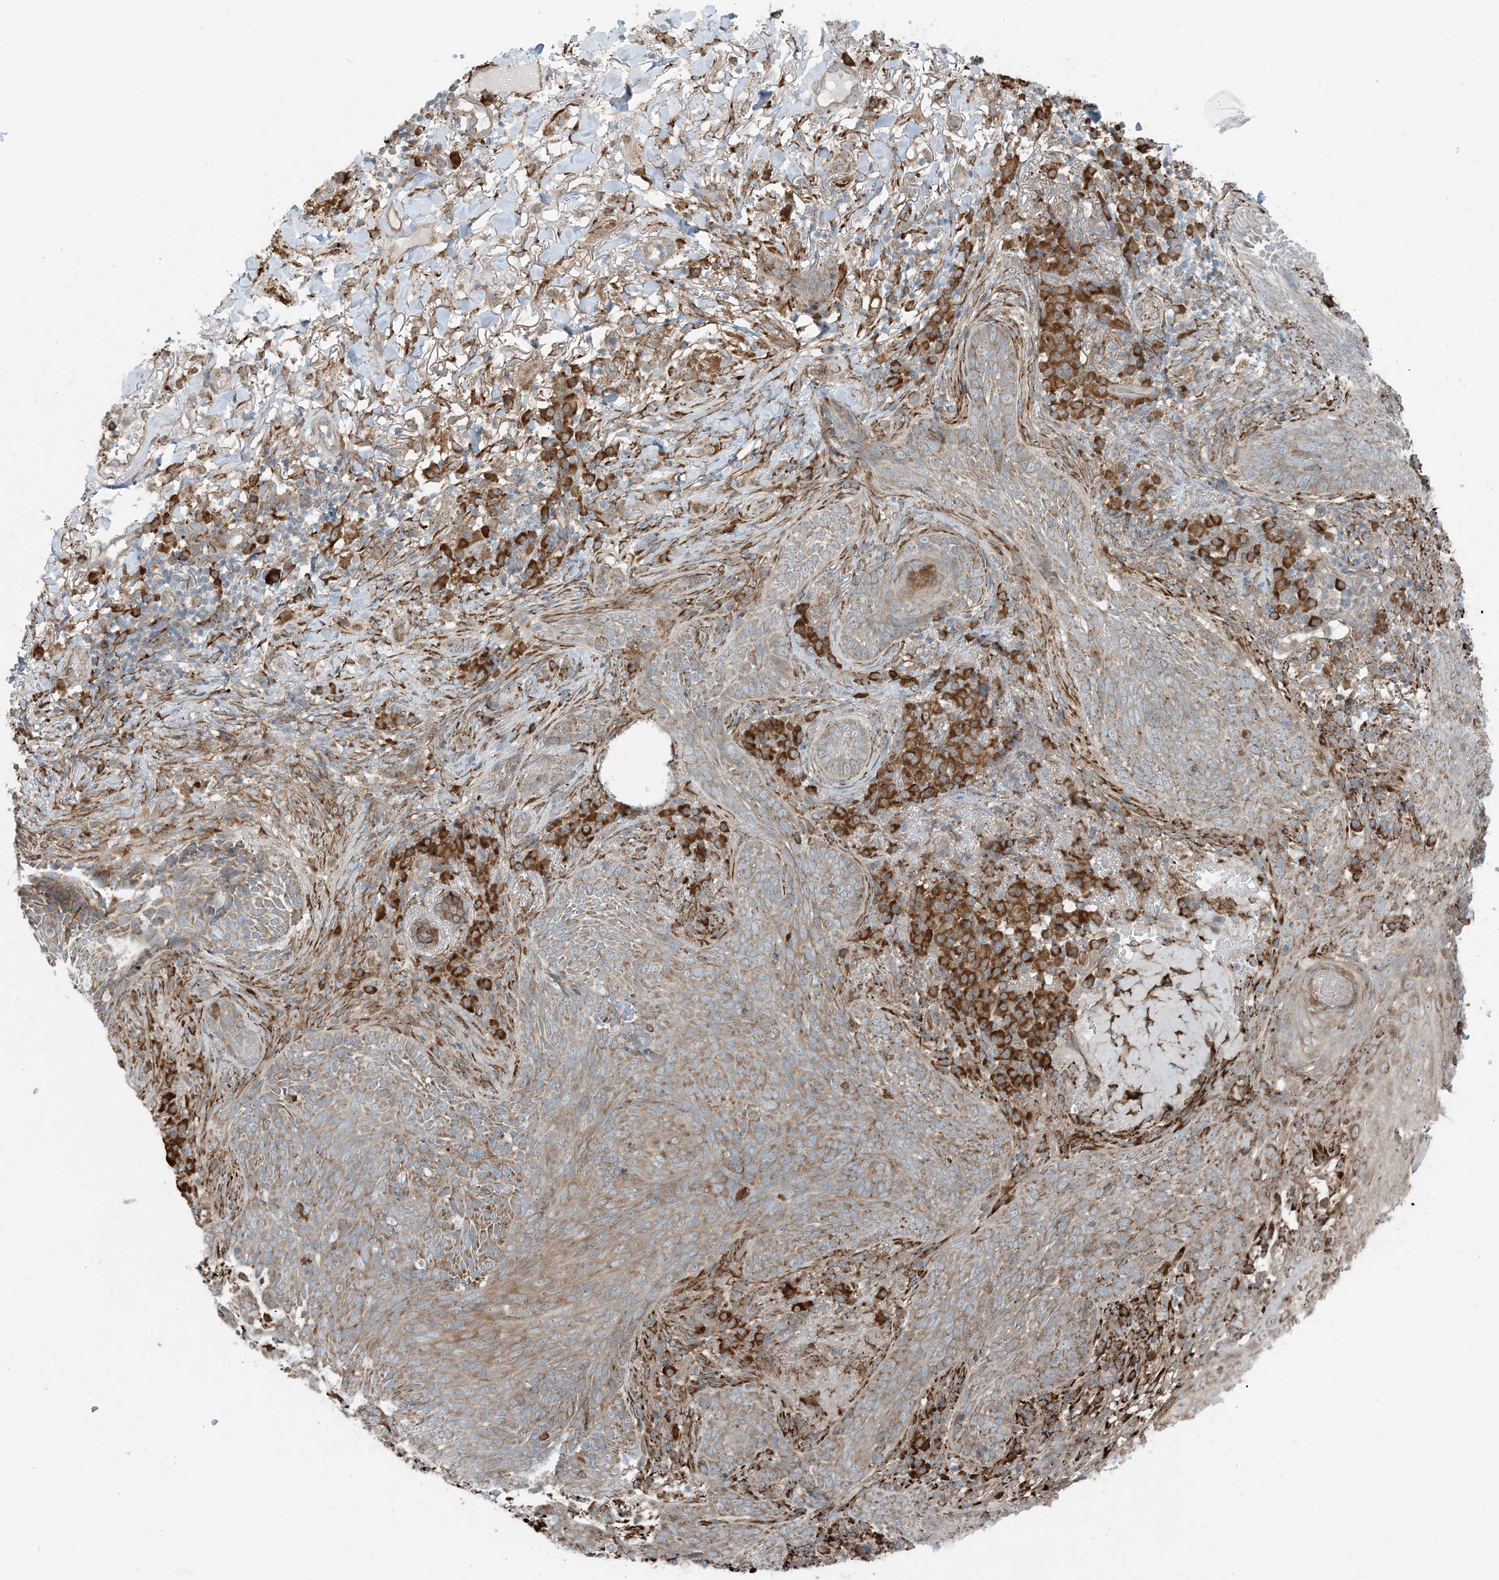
{"staining": {"intensity": "moderate", "quantity": ">75%", "location": "cytoplasmic/membranous"}, "tissue": "skin cancer", "cell_type": "Tumor cells", "image_type": "cancer", "snomed": [{"axis": "morphology", "description": "Basal cell carcinoma"}, {"axis": "topography", "description": "Skin"}], "caption": "Human skin cancer (basal cell carcinoma) stained for a protein (brown) displays moderate cytoplasmic/membranous positive expression in approximately >75% of tumor cells.", "gene": "CERKL", "patient": {"sex": "male", "age": 85}}